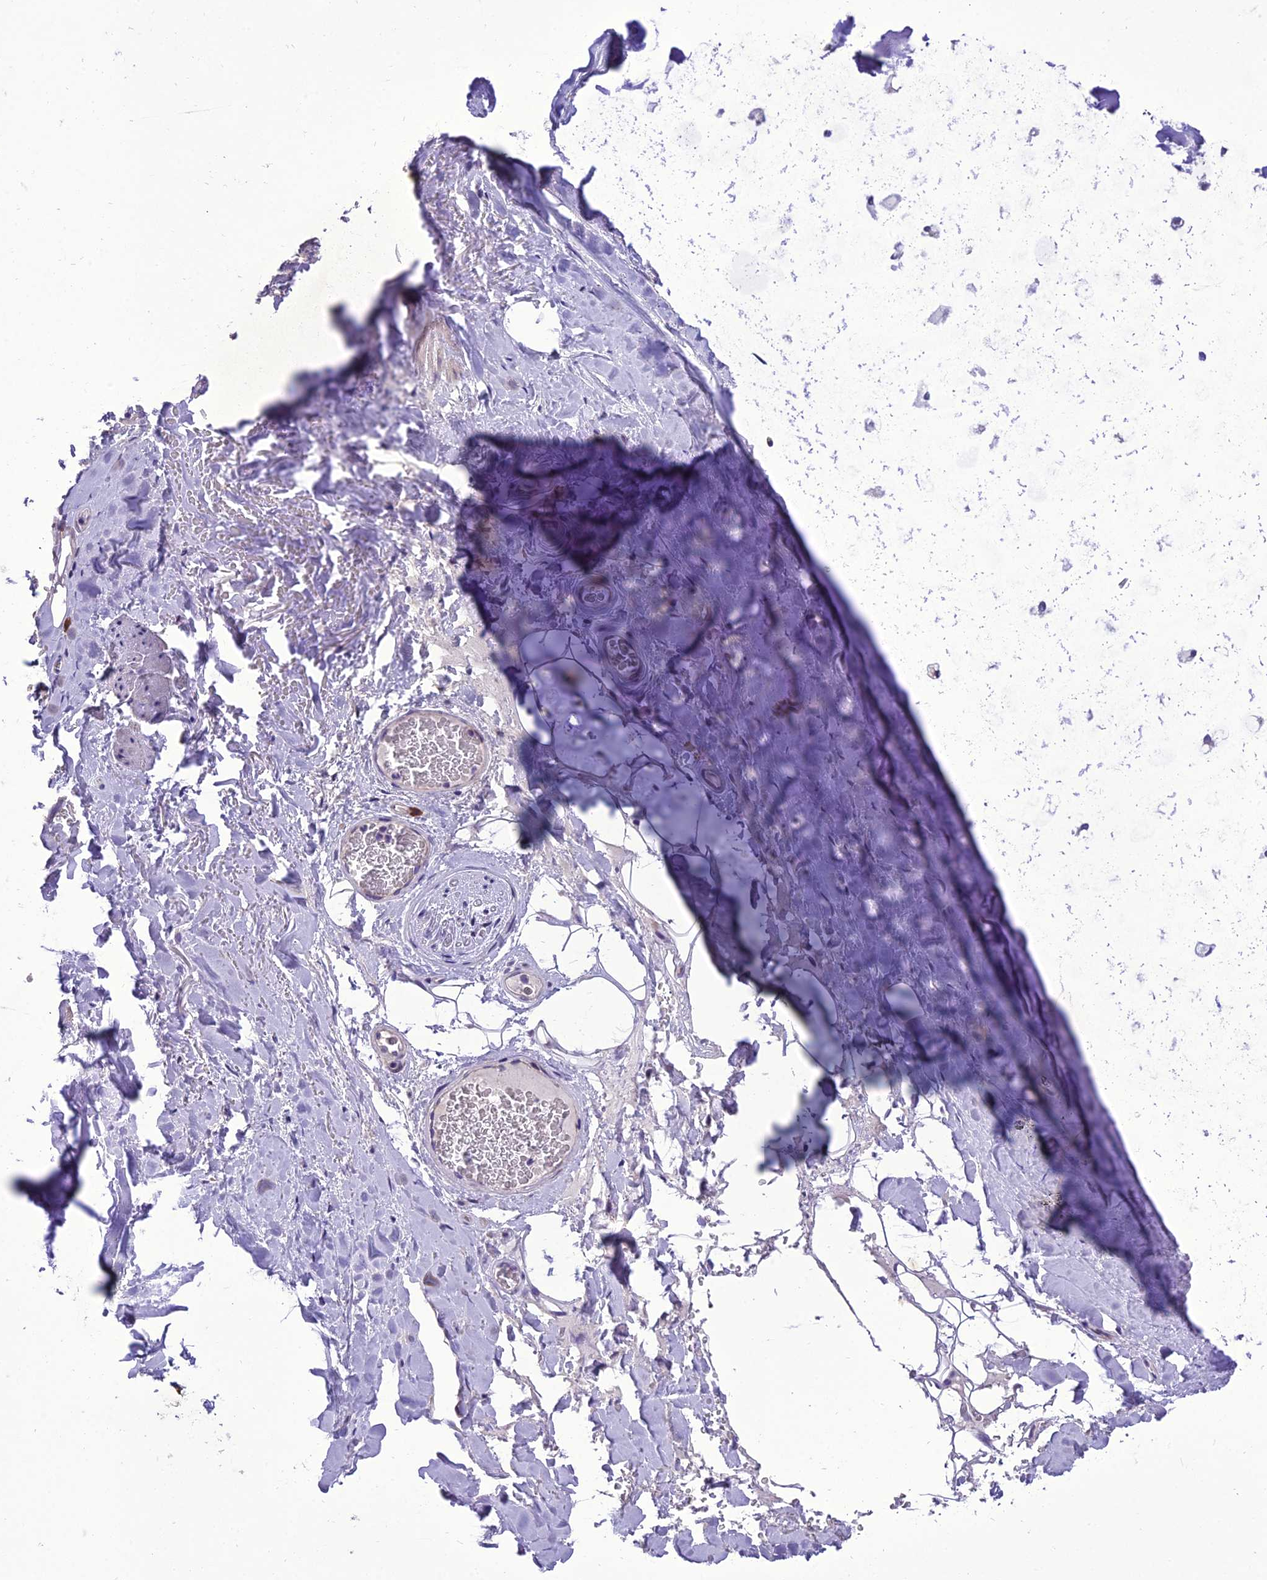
{"staining": {"intensity": "negative", "quantity": "none", "location": "none"}, "tissue": "adipose tissue", "cell_type": "Adipocytes", "image_type": "normal", "snomed": [{"axis": "morphology", "description": "Normal tissue, NOS"}, {"axis": "topography", "description": "Cartilage tissue"}], "caption": "This photomicrograph is of unremarkable adipose tissue stained with IHC to label a protein in brown with the nuclei are counter-stained blue. There is no positivity in adipocytes.", "gene": "NEURL2", "patient": {"sex": "female", "age": 63}}